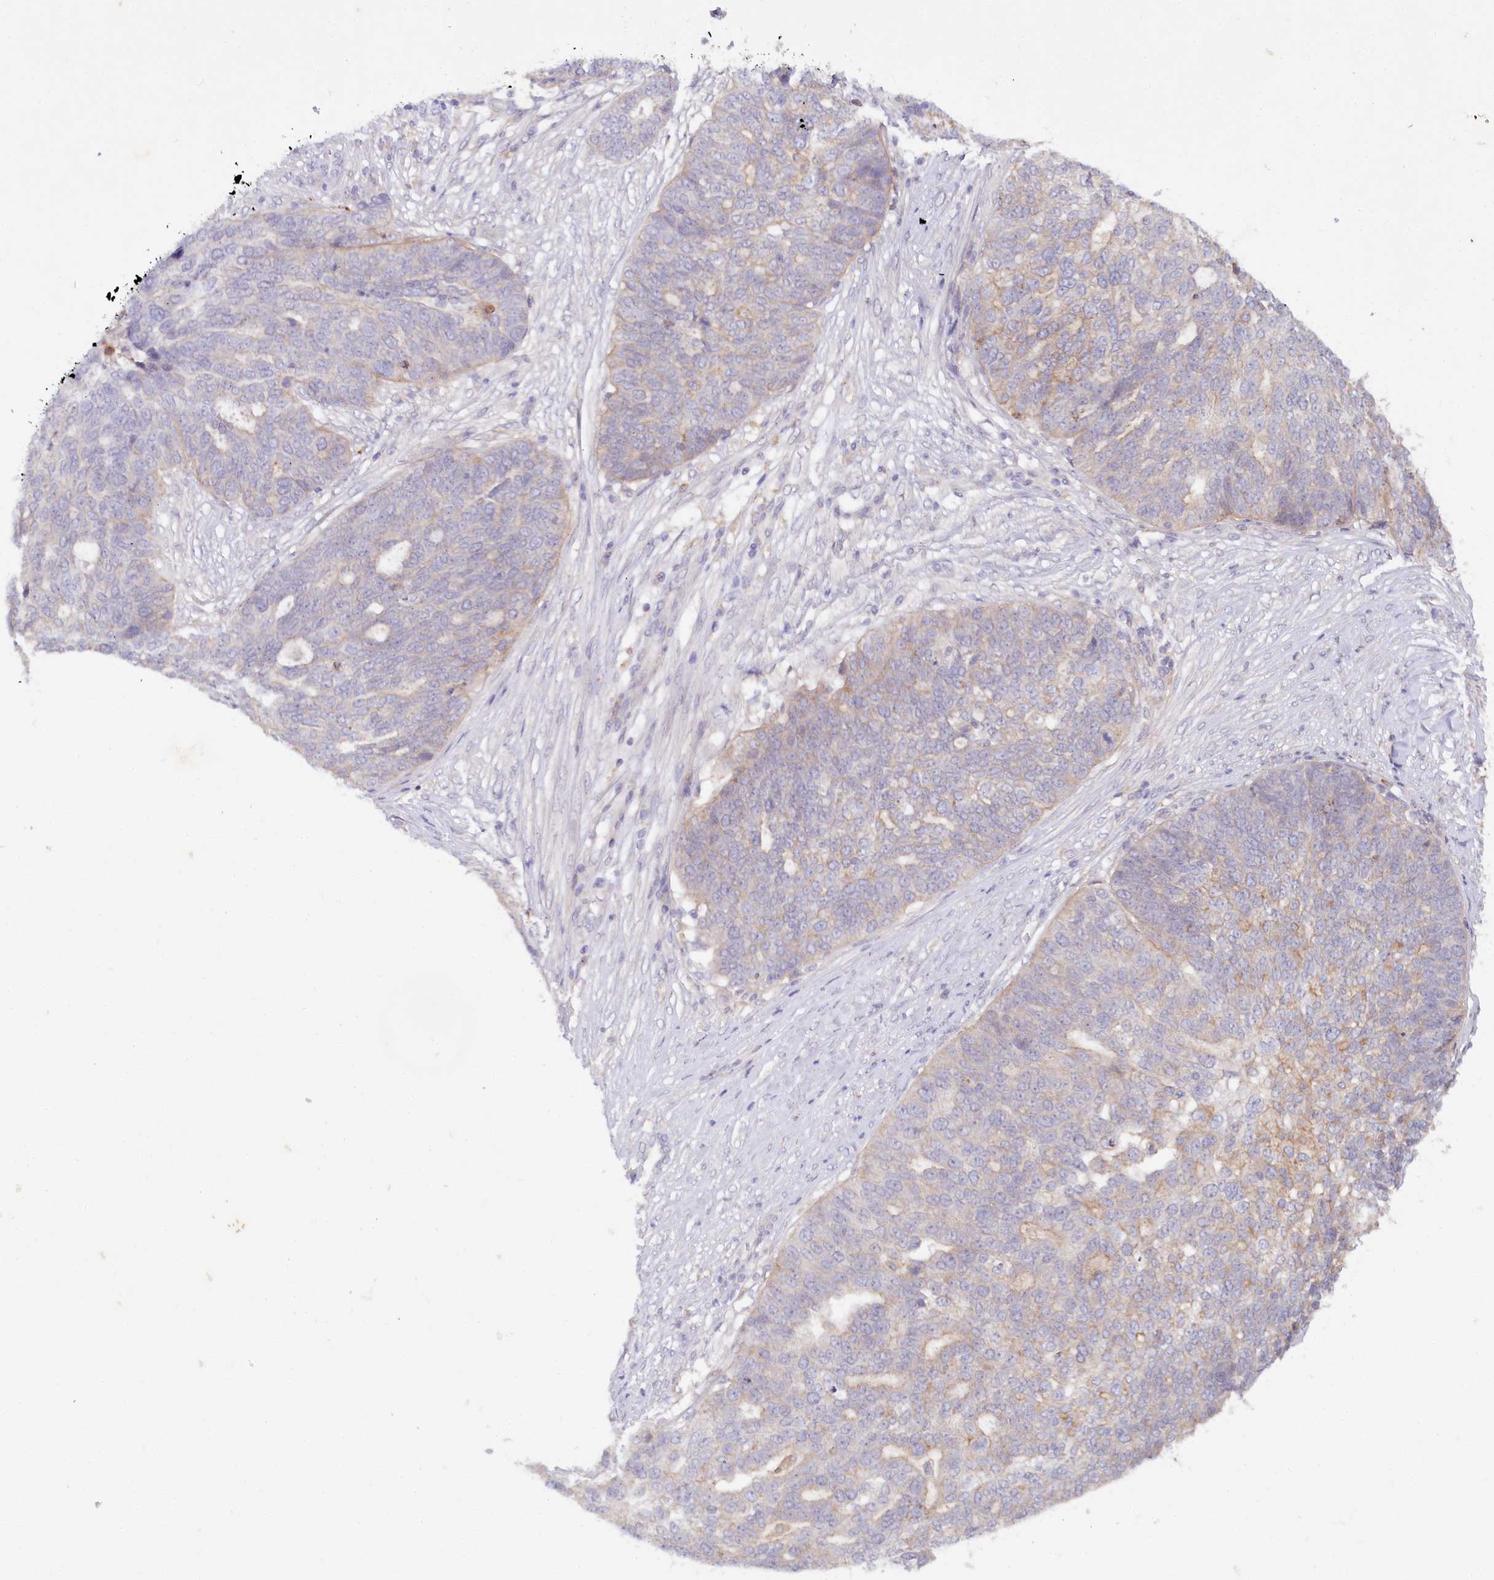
{"staining": {"intensity": "weak", "quantity": "25%-75%", "location": "cytoplasmic/membranous"}, "tissue": "ovarian cancer", "cell_type": "Tumor cells", "image_type": "cancer", "snomed": [{"axis": "morphology", "description": "Cystadenocarcinoma, serous, NOS"}, {"axis": "topography", "description": "Ovary"}], "caption": "Ovarian serous cystadenocarcinoma stained for a protein (brown) reveals weak cytoplasmic/membranous positive expression in about 25%-75% of tumor cells.", "gene": "ALDH3B1", "patient": {"sex": "female", "age": 59}}